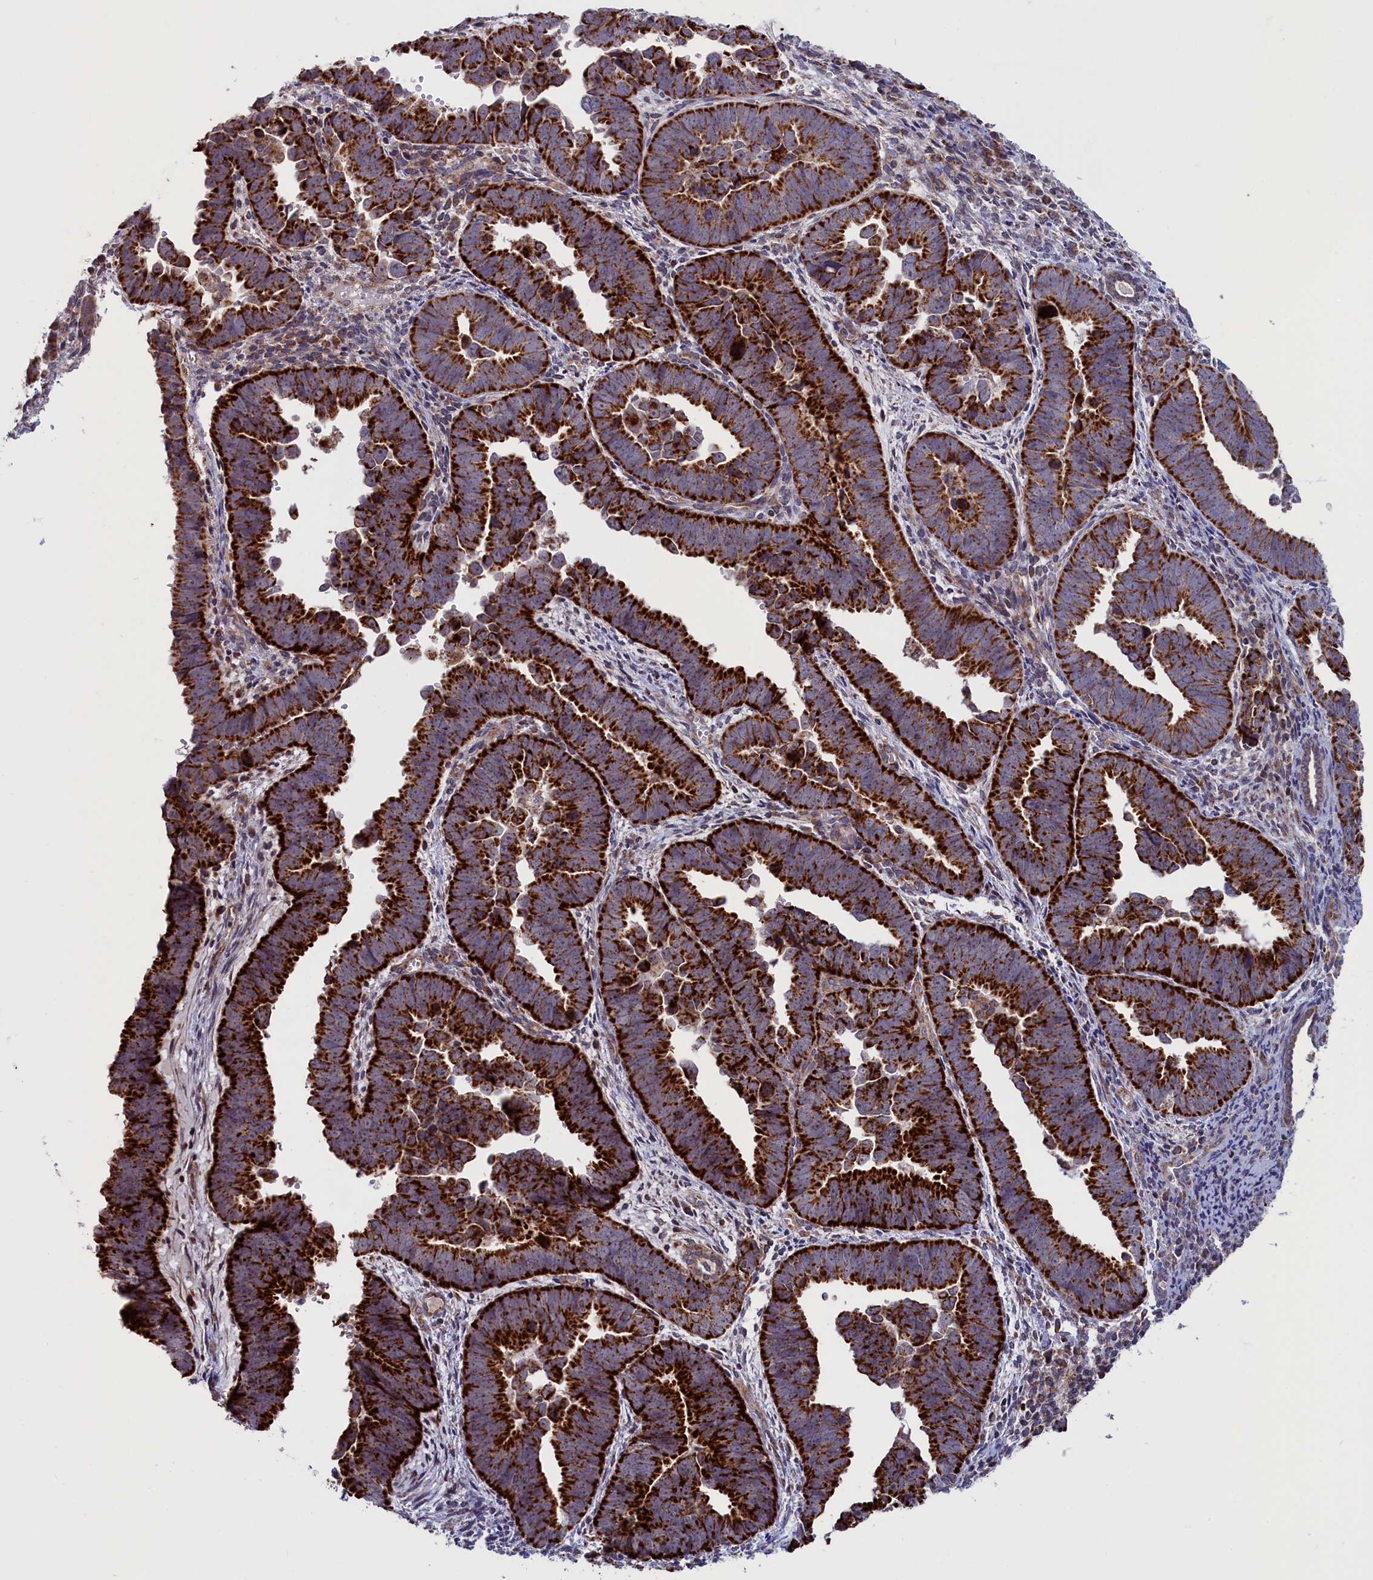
{"staining": {"intensity": "strong", "quantity": ">75%", "location": "cytoplasmic/membranous"}, "tissue": "endometrial cancer", "cell_type": "Tumor cells", "image_type": "cancer", "snomed": [{"axis": "morphology", "description": "Adenocarcinoma, NOS"}, {"axis": "topography", "description": "Endometrium"}], "caption": "A micrograph showing strong cytoplasmic/membranous expression in approximately >75% of tumor cells in endometrial cancer, as visualized by brown immunohistochemical staining.", "gene": "TIMM44", "patient": {"sex": "female", "age": 75}}